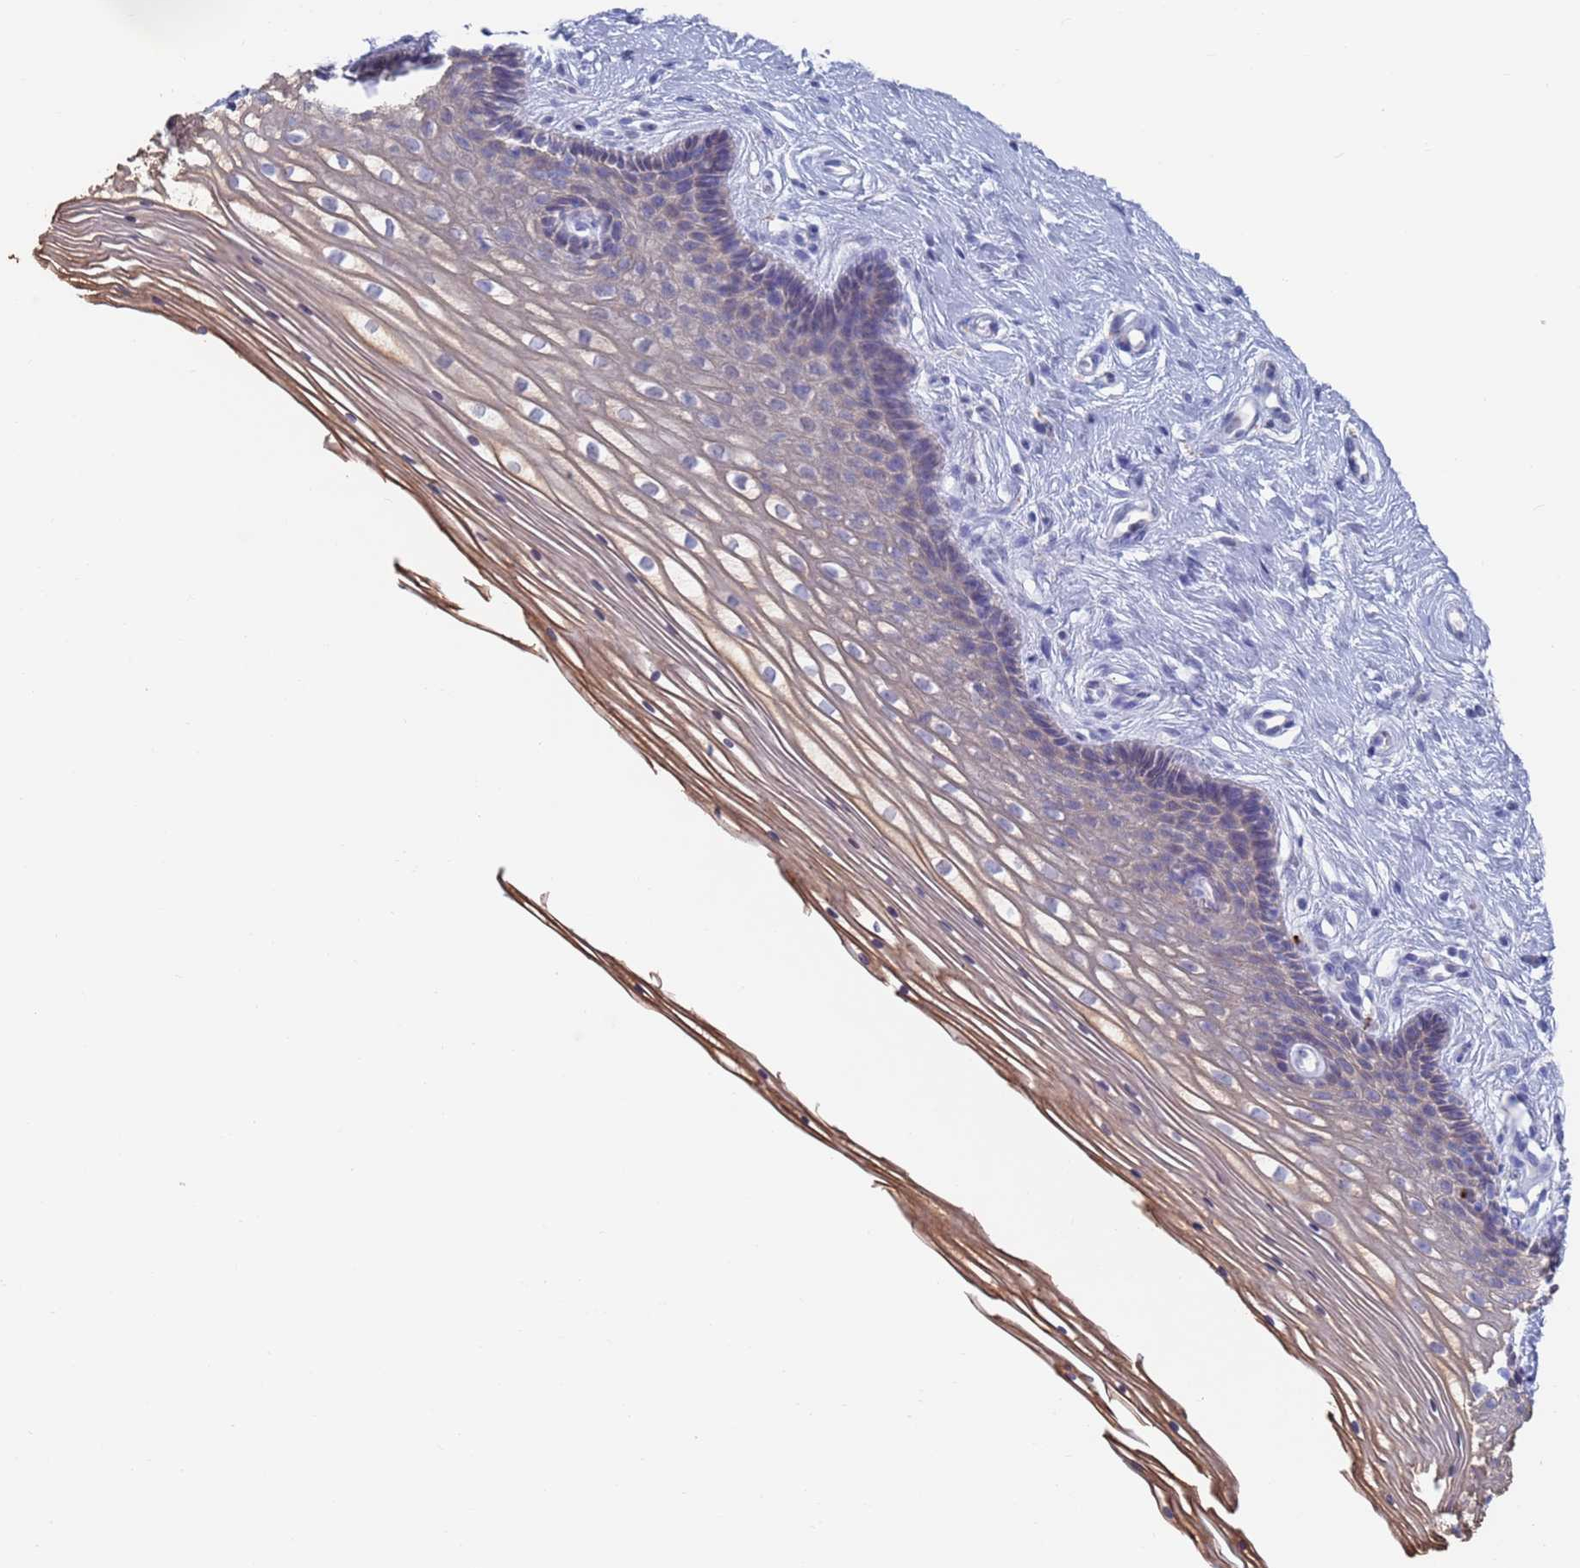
{"staining": {"intensity": "weak", "quantity": "25%-75%", "location": "cytoplasmic/membranous"}, "tissue": "cervix", "cell_type": "Glandular cells", "image_type": "normal", "snomed": [{"axis": "morphology", "description": "Normal tissue, NOS"}, {"axis": "topography", "description": "Cervix"}], "caption": "Human cervix stained with a brown dye demonstrates weak cytoplasmic/membranous positive staining in about 25%-75% of glandular cells.", "gene": "FUCA1", "patient": {"sex": "female", "age": 33}}